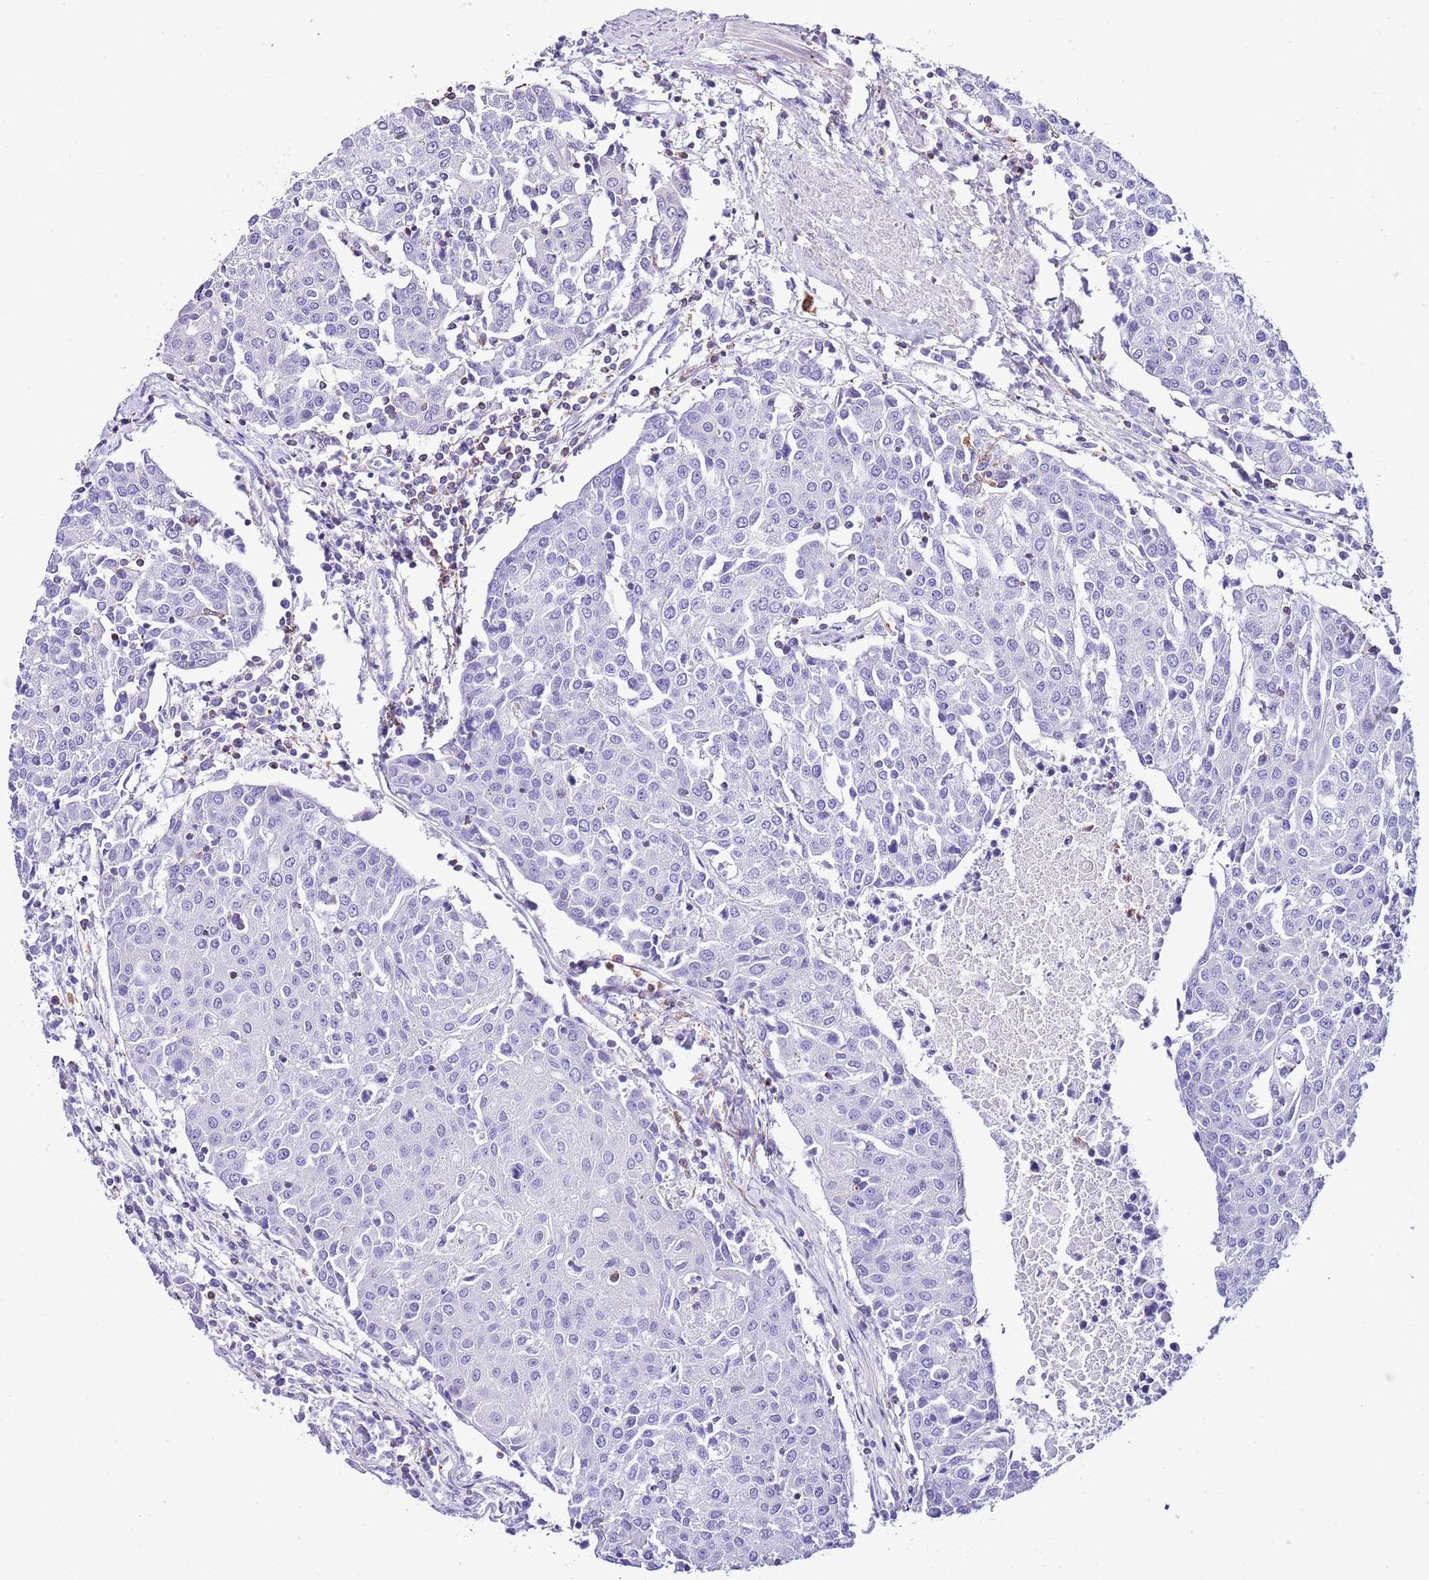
{"staining": {"intensity": "negative", "quantity": "none", "location": "none"}, "tissue": "urothelial cancer", "cell_type": "Tumor cells", "image_type": "cancer", "snomed": [{"axis": "morphology", "description": "Urothelial carcinoma, High grade"}, {"axis": "topography", "description": "Urinary bladder"}], "caption": "Micrograph shows no protein staining in tumor cells of urothelial cancer tissue. (DAB IHC visualized using brightfield microscopy, high magnification).", "gene": "CNN2", "patient": {"sex": "female", "age": 85}}